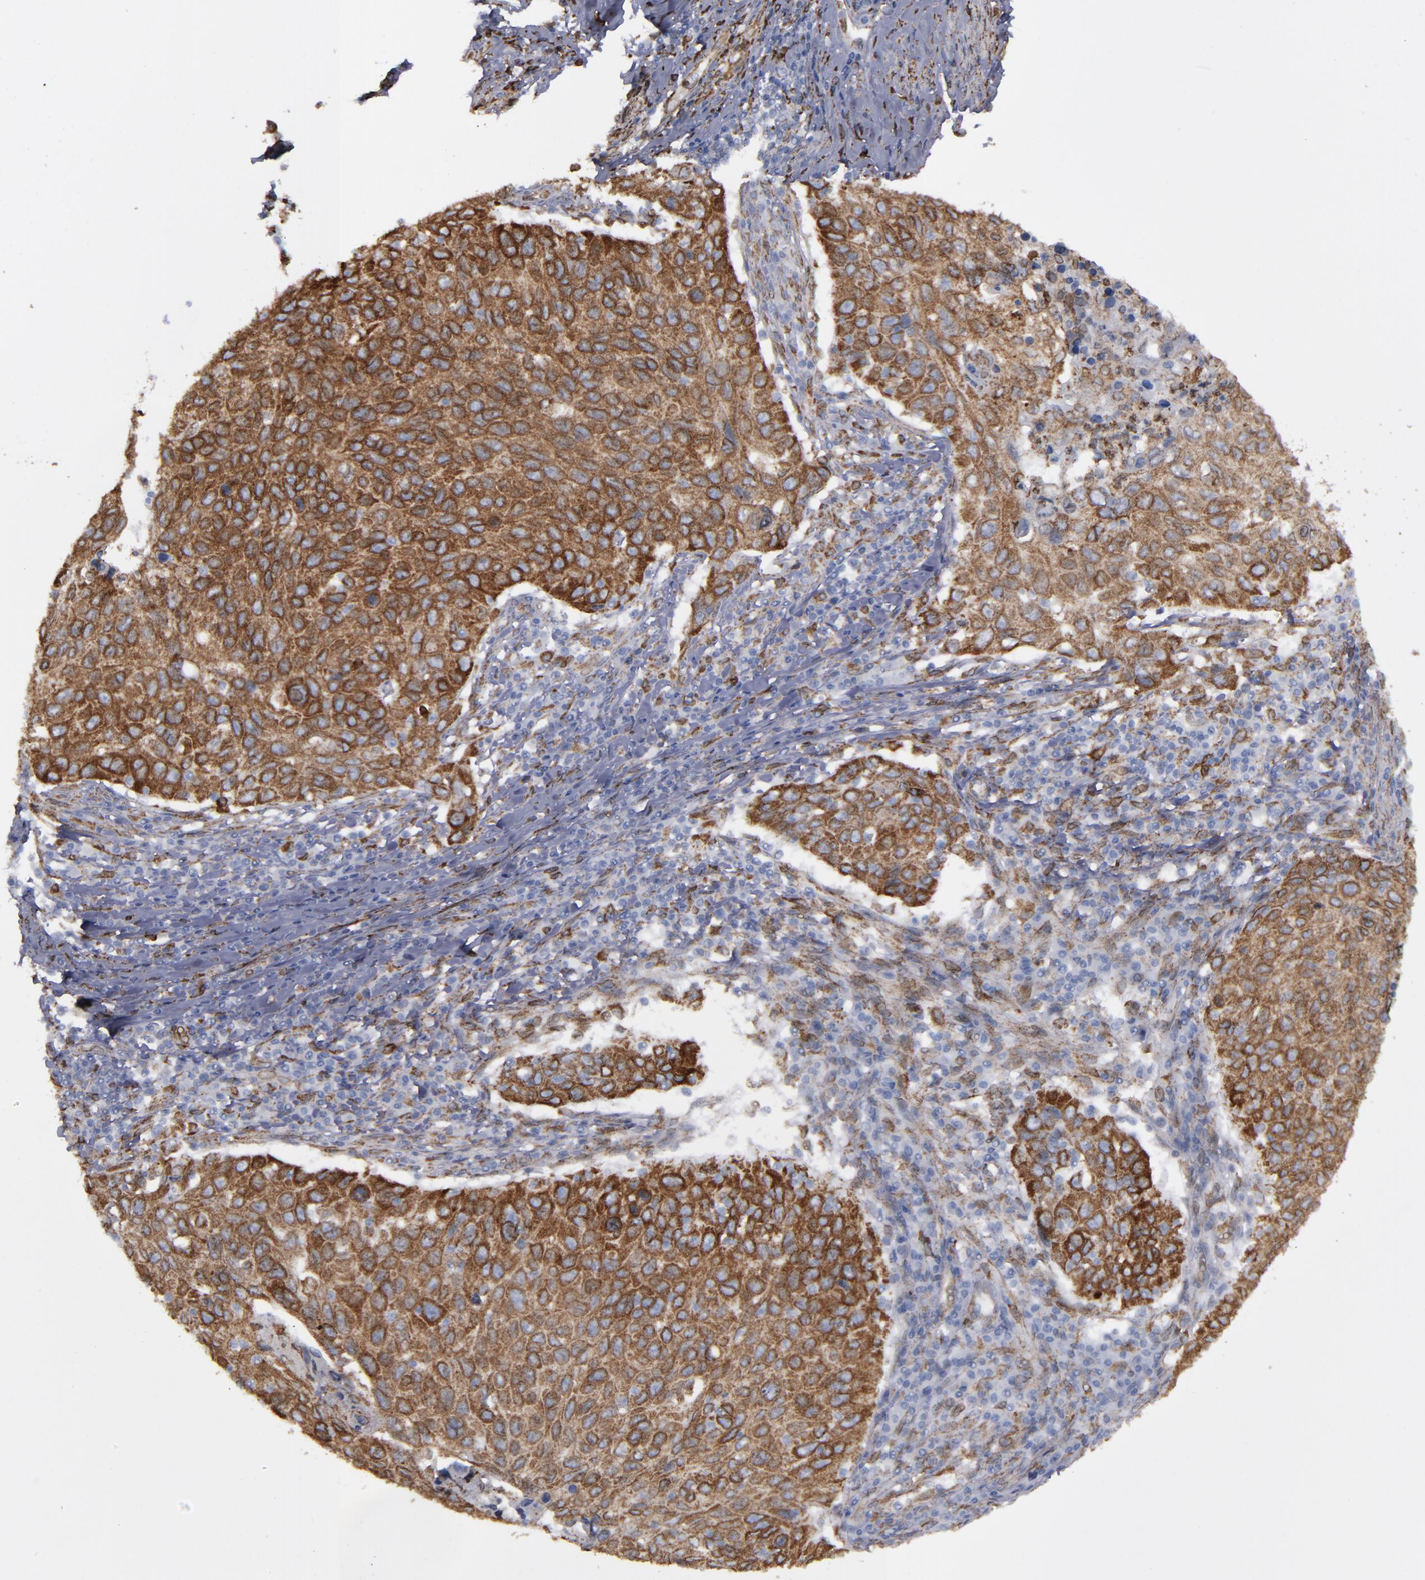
{"staining": {"intensity": "strong", "quantity": ">75%", "location": "cytoplasmic/membranous"}, "tissue": "cervical cancer", "cell_type": "Tumor cells", "image_type": "cancer", "snomed": [{"axis": "morphology", "description": "Squamous cell carcinoma, NOS"}, {"axis": "topography", "description": "Cervix"}], "caption": "An immunohistochemistry (IHC) histopathology image of tumor tissue is shown. Protein staining in brown labels strong cytoplasmic/membranous positivity in squamous cell carcinoma (cervical) within tumor cells.", "gene": "ERLIN2", "patient": {"sex": "female", "age": 53}}